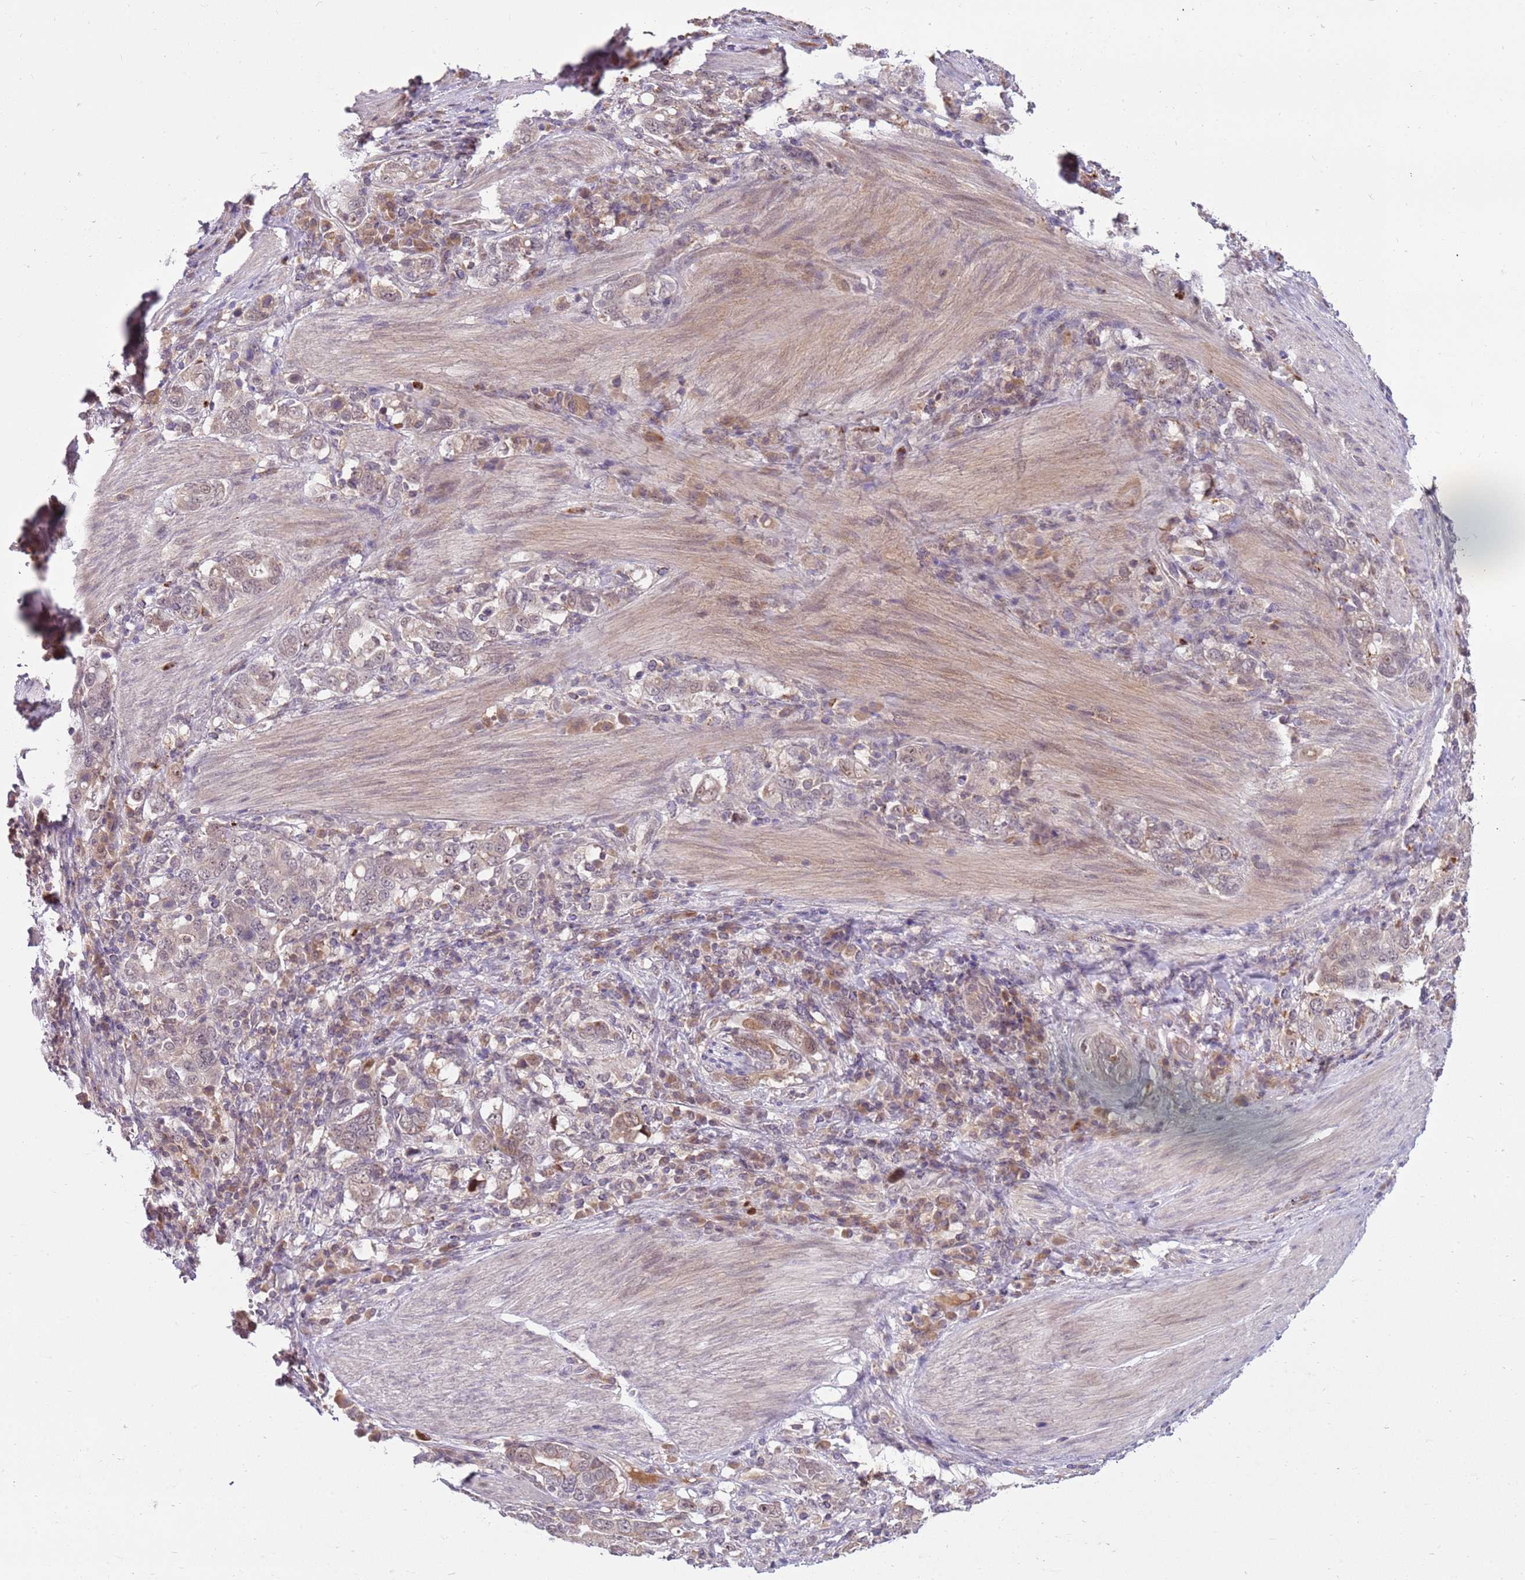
{"staining": {"intensity": "weak", "quantity": "25%-75%", "location": "cytoplasmic/membranous"}, "tissue": "stomach cancer", "cell_type": "Tumor cells", "image_type": "cancer", "snomed": [{"axis": "morphology", "description": "Adenocarcinoma, NOS"}, {"axis": "topography", "description": "Stomach, upper"}, {"axis": "topography", "description": "Stomach"}], "caption": "This photomicrograph reveals immunohistochemistry (IHC) staining of human adenocarcinoma (stomach), with low weak cytoplasmic/membranous positivity in approximately 25%-75% of tumor cells.", "gene": "NBPF6", "patient": {"sex": "male", "age": 62}}